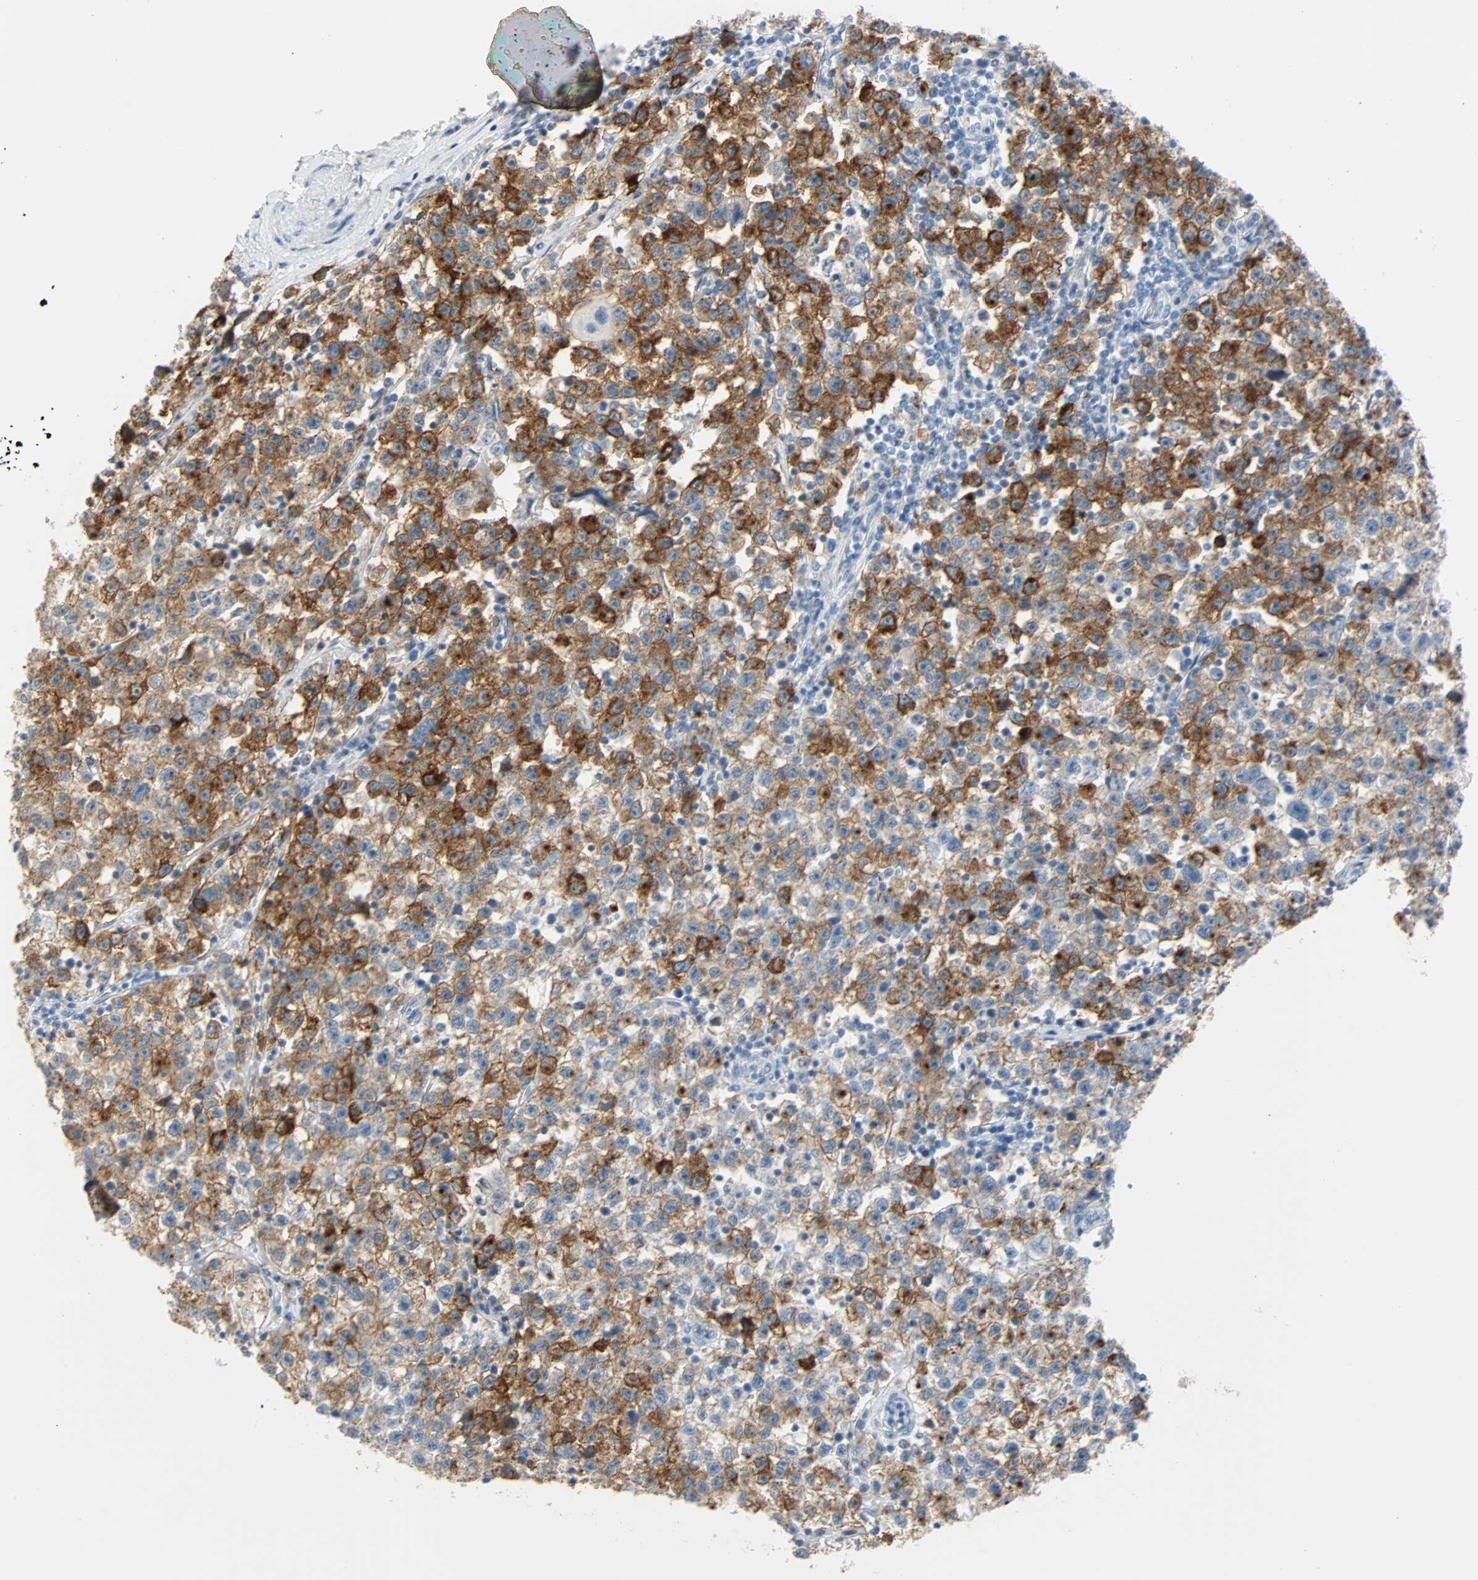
{"staining": {"intensity": "strong", "quantity": ">75%", "location": "cytoplasmic/membranous"}, "tissue": "testis cancer", "cell_type": "Tumor cells", "image_type": "cancer", "snomed": [{"axis": "morphology", "description": "Seminoma, NOS"}, {"axis": "topography", "description": "Testis"}], "caption": "This is an image of immunohistochemistry staining of seminoma (testis), which shows strong positivity in the cytoplasmic/membranous of tumor cells.", "gene": "PDPN", "patient": {"sex": "male", "age": 22}}